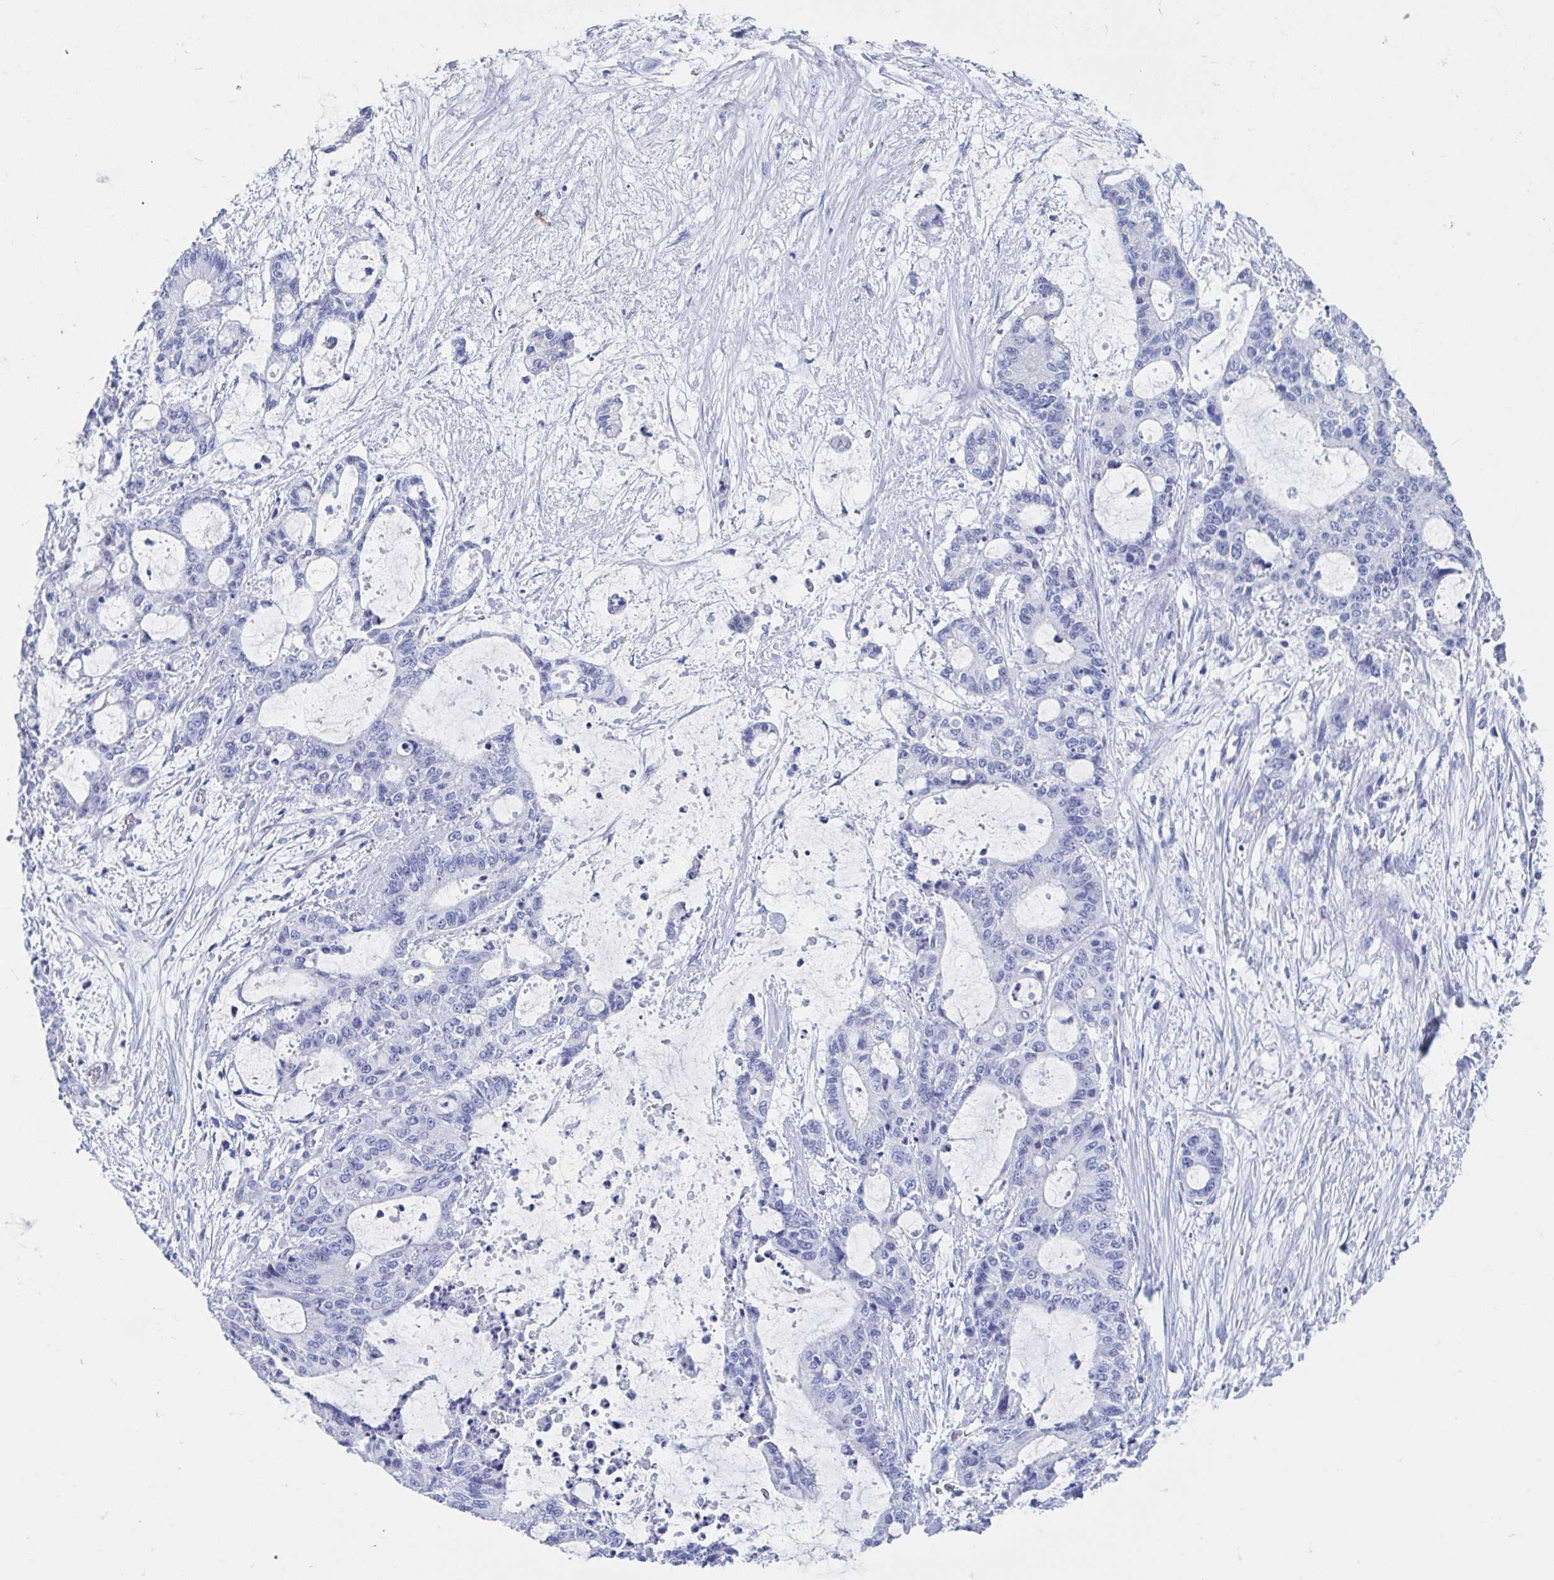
{"staining": {"intensity": "negative", "quantity": "none", "location": "none"}, "tissue": "liver cancer", "cell_type": "Tumor cells", "image_type": "cancer", "snomed": [{"axis": "morphology", "description": "Normal tissue, NOS"}, {"axis": "morphology", "description": "Cholangiocarcinoma"}, {"axis": "topography", "description": "Liver"}, {"axis": "topography", "description": "Peripheral nerve tissue"}], "caption": "Immunohistochemistry (IHC) of human liver cancer (cholangiocarcinoma) reveals no expression in tumor cells. Brightfield microscopy of immunohistochemistry (IHC) stained with DAB (3,3'-diaminobenzidine) (brown) and hematoxylin (blue), captured at high magnification.", "gene": "SHCBP1L", "patient": {"sex": "female", "age": 73}}